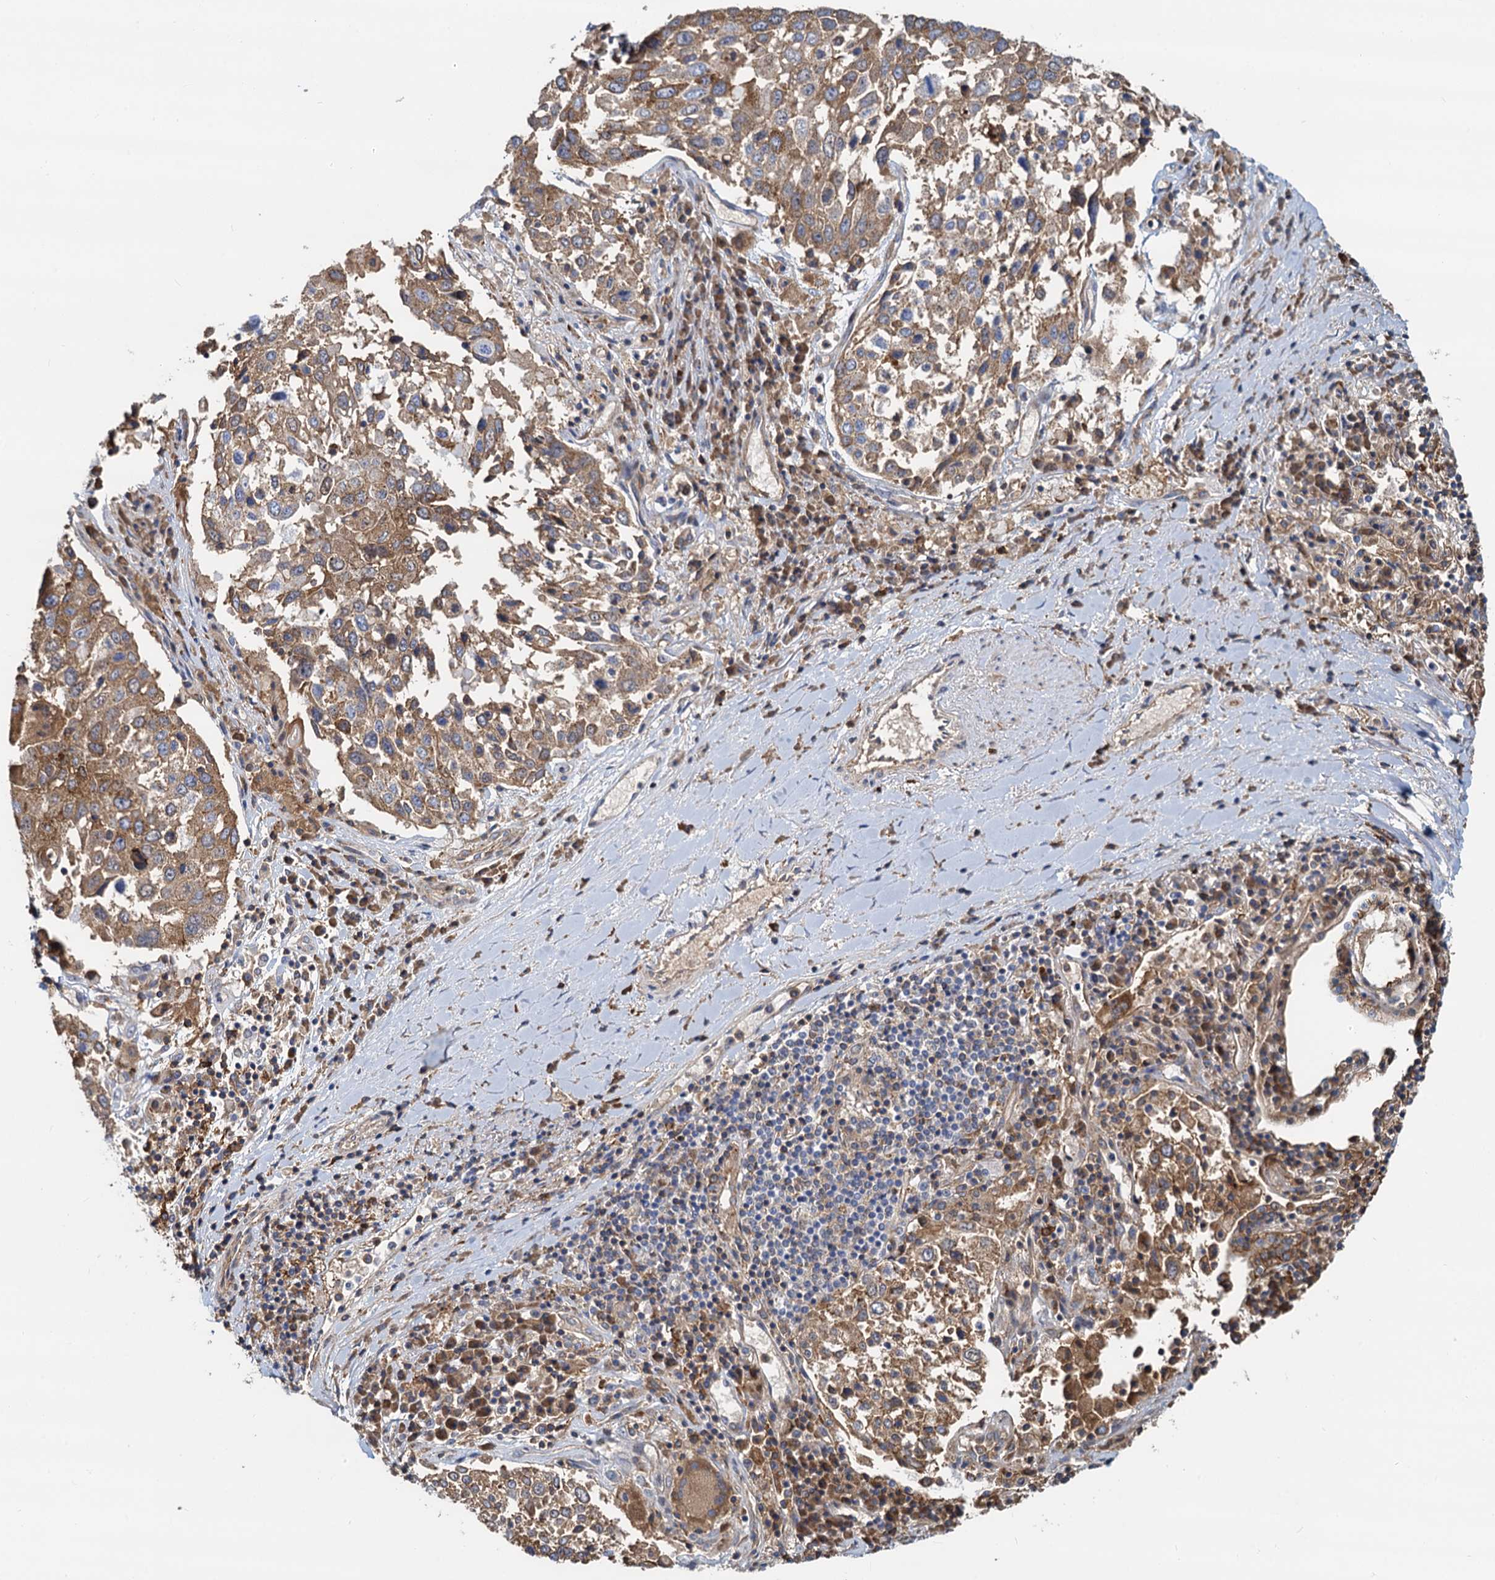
{"staining": {"intensity": "moderate", "quantity": ">75%", "location": "cytoplasmic/membranous"}, "tissue": "lung cancer", "cell_type": "Tumor cells", "image_type": "cancer", "snomed": [{"axis": "morphology", "description": "Squamous cell carcinoma, NOS"}, {"axis": "topography", "description": "Lung"}], "caption": "Protein expression analysis of lung squamous cell carcinoma shows moderate cytoplasmic/membranous positivity in approximately >75% of tumor cells.", "gene": "LNX2", "patient": {"sex": "male", "age": 65}}